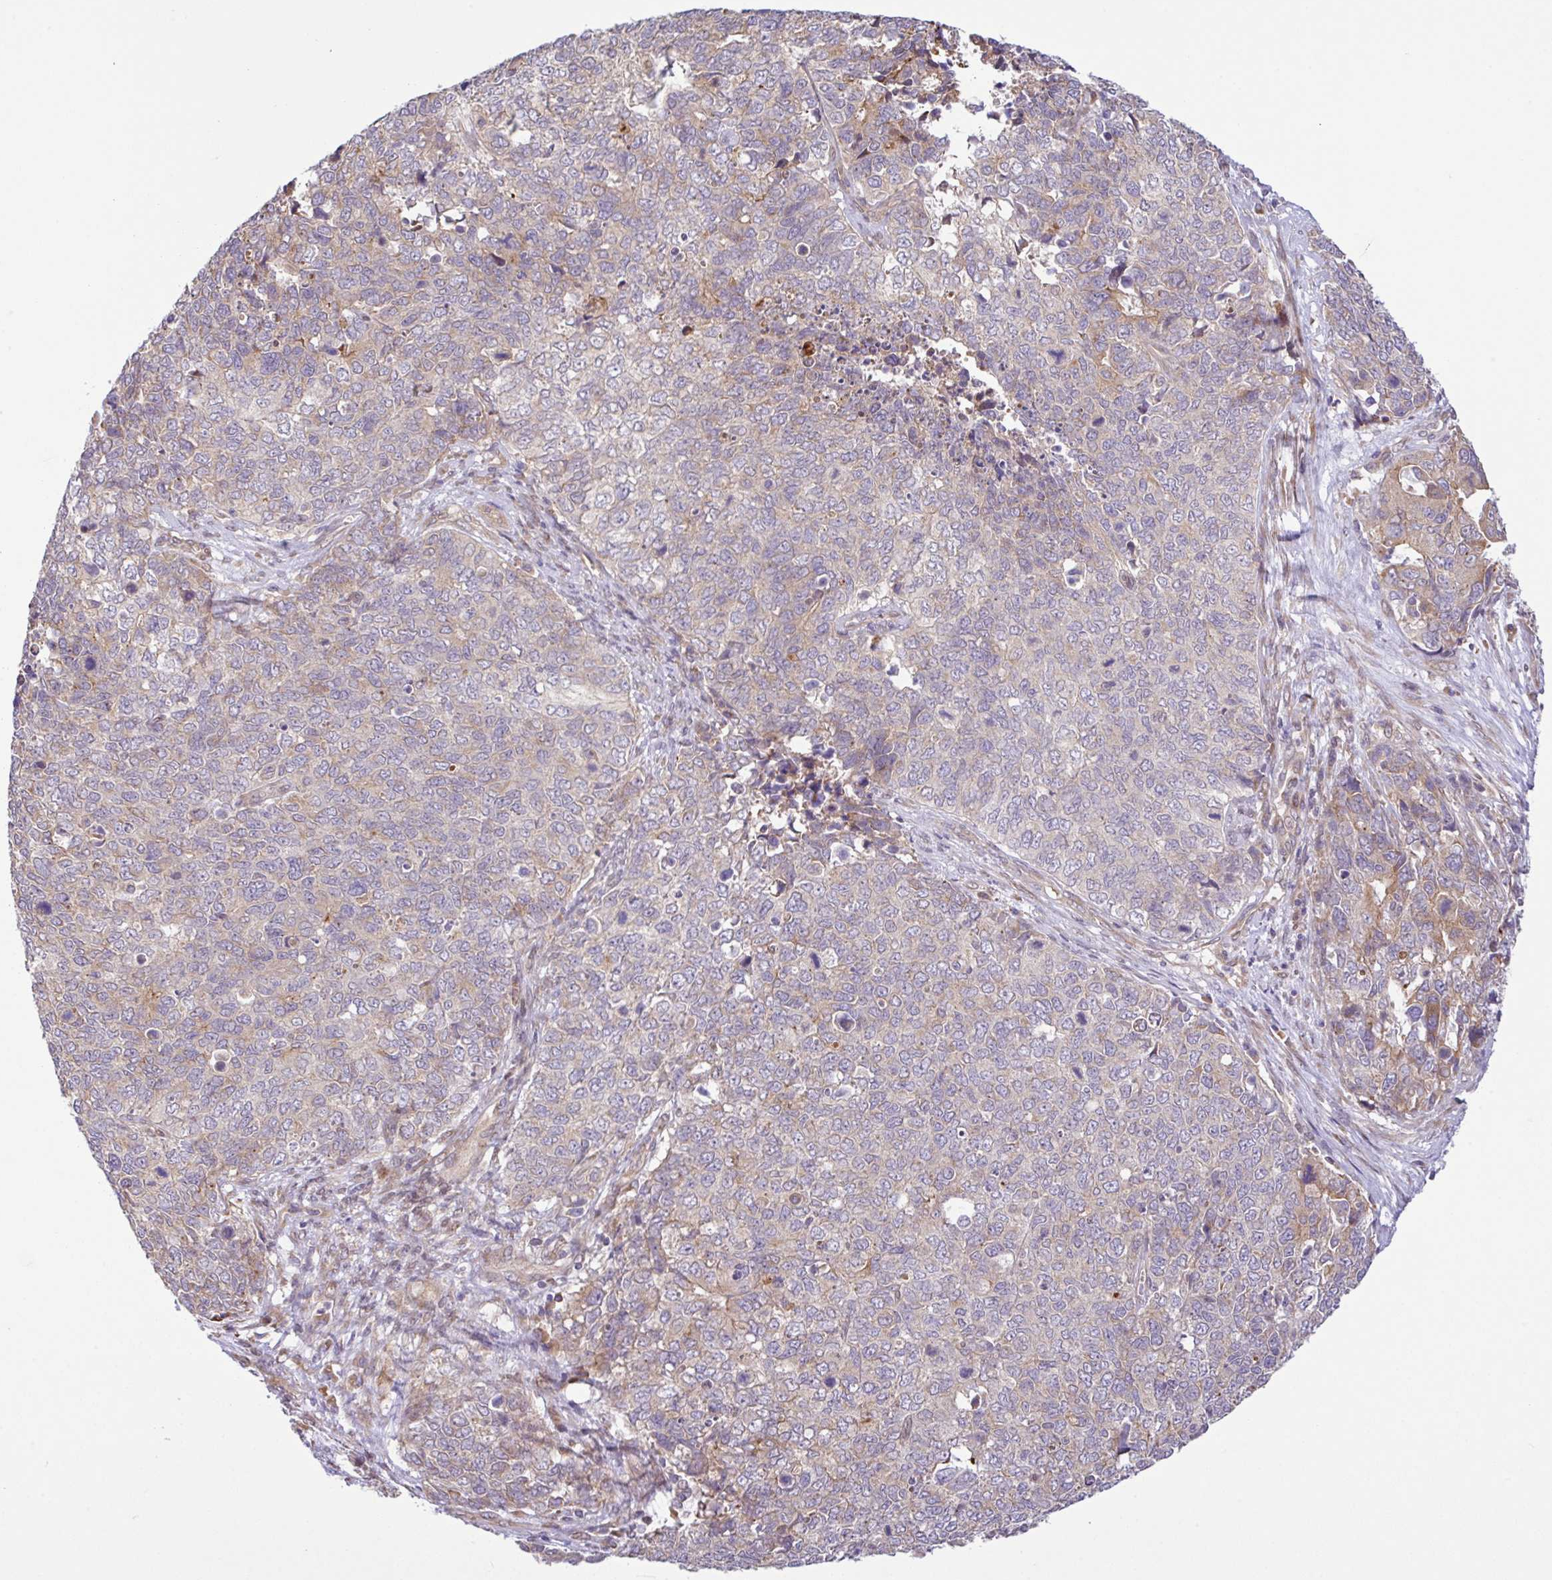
{"staining": {"intensity": "weak", "quantity": "25%-75%", "location": "cytoplasmic/membranous"}, "tissue": "cervical cancer", "cell_type": "Tumor cells", "image_type": "cancer", "snomed": [{"axis": "morphology", "description": "Adenocarcinoma, NOS"}, {"axis": "topography", "description": "Cervix"}], "caption": "Brown immunohistochemical staining in cervical cancer demonstrates weak cytoplasmic/membranous positivity in about 25%-75% of tumor cells. (DAB IHC with brightfield microscopy, high magnification).", "gene": "UBE4A", "patient": {"sex": "female", "age": 63}}